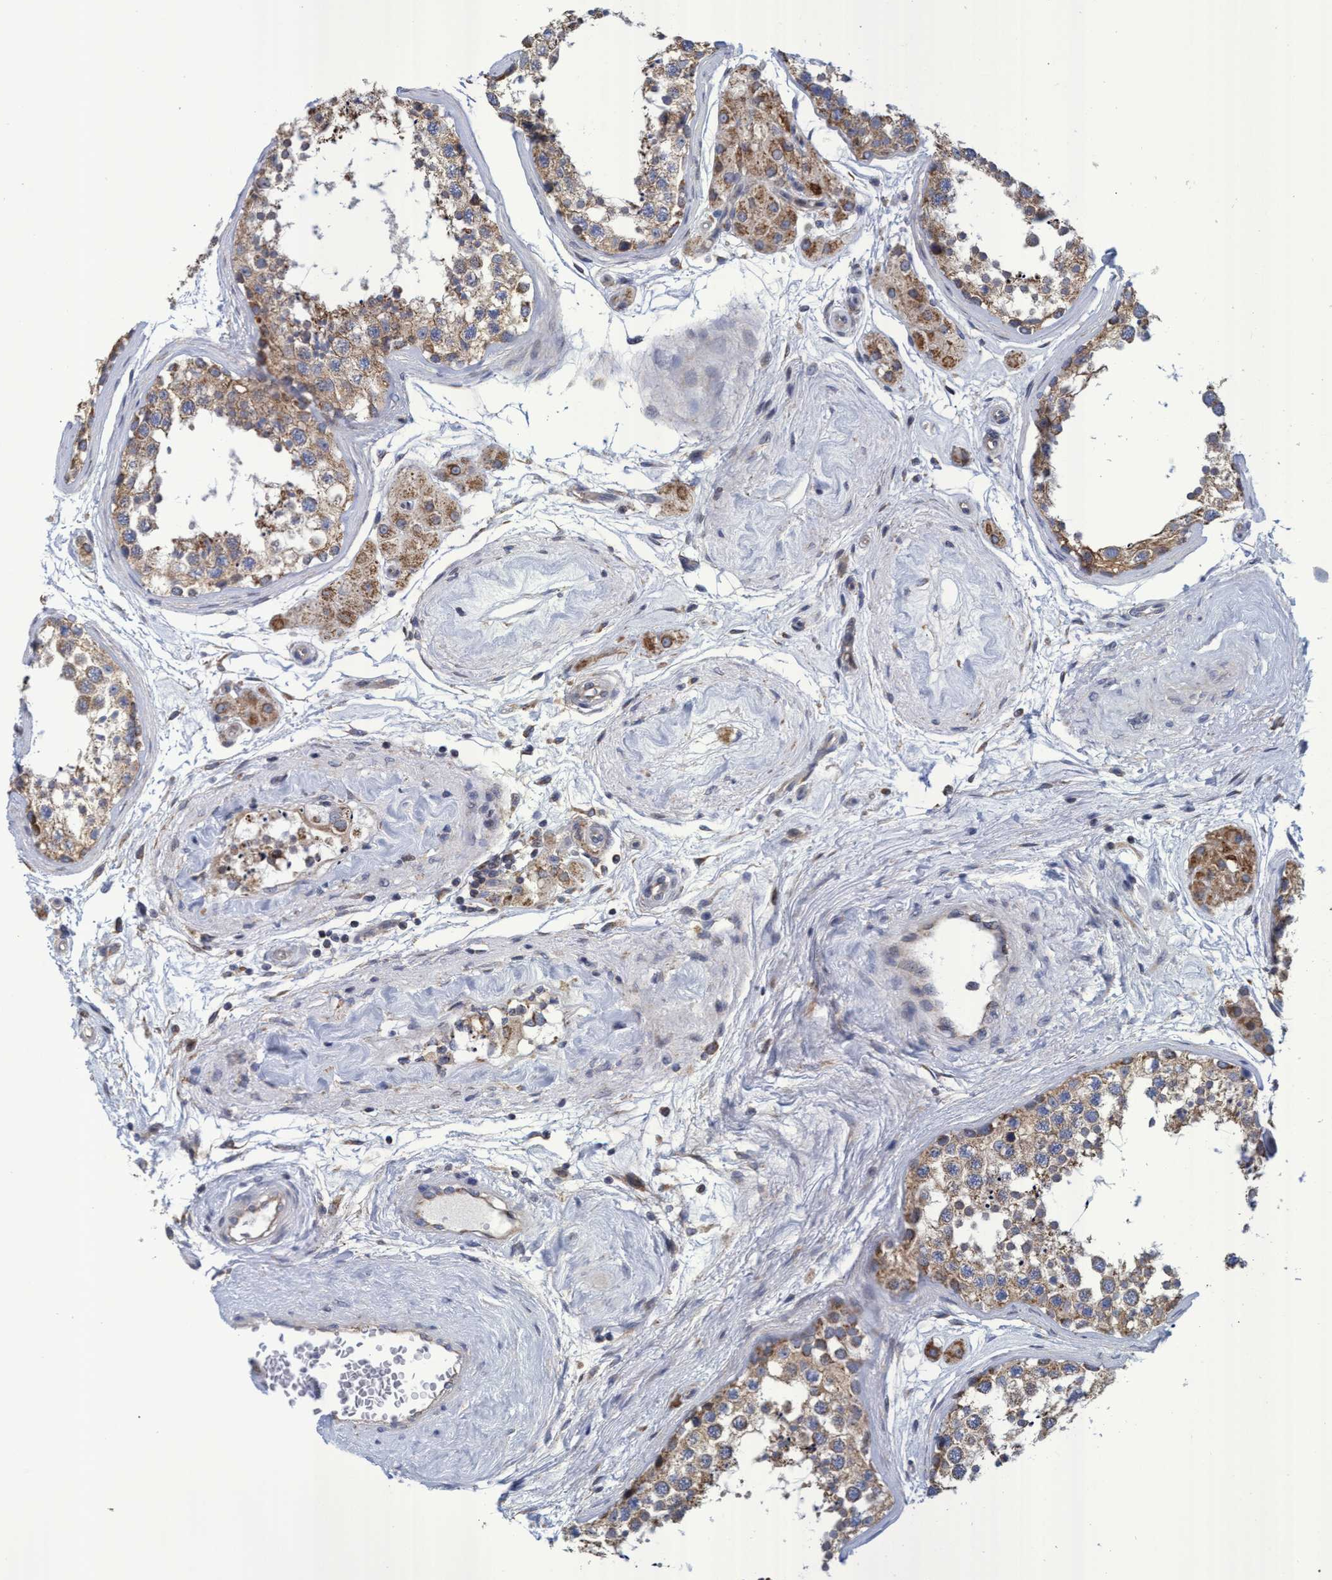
{"staining": {"intensity": "weak", "quantity": ">75%", "location": "cytoplasmic/membranous"}, "tissue": "testis", "cell_type": "Cells in seminiferous ducts", "image_type": "normal", "snomed": [{"axis": "morphology", "description": "Normal tissue, NOS"}, {"axis": "topography", "description": "Testis"}], "caption": "A histopathology image showing weak cytoplasmic/membranous expression in about >75% of cells in seminiferous ducts in normal testis, as visualized by brown immunohistochemical staining.", "gene": "NAT16", "patient": {"sex": "male", "age": 56}}